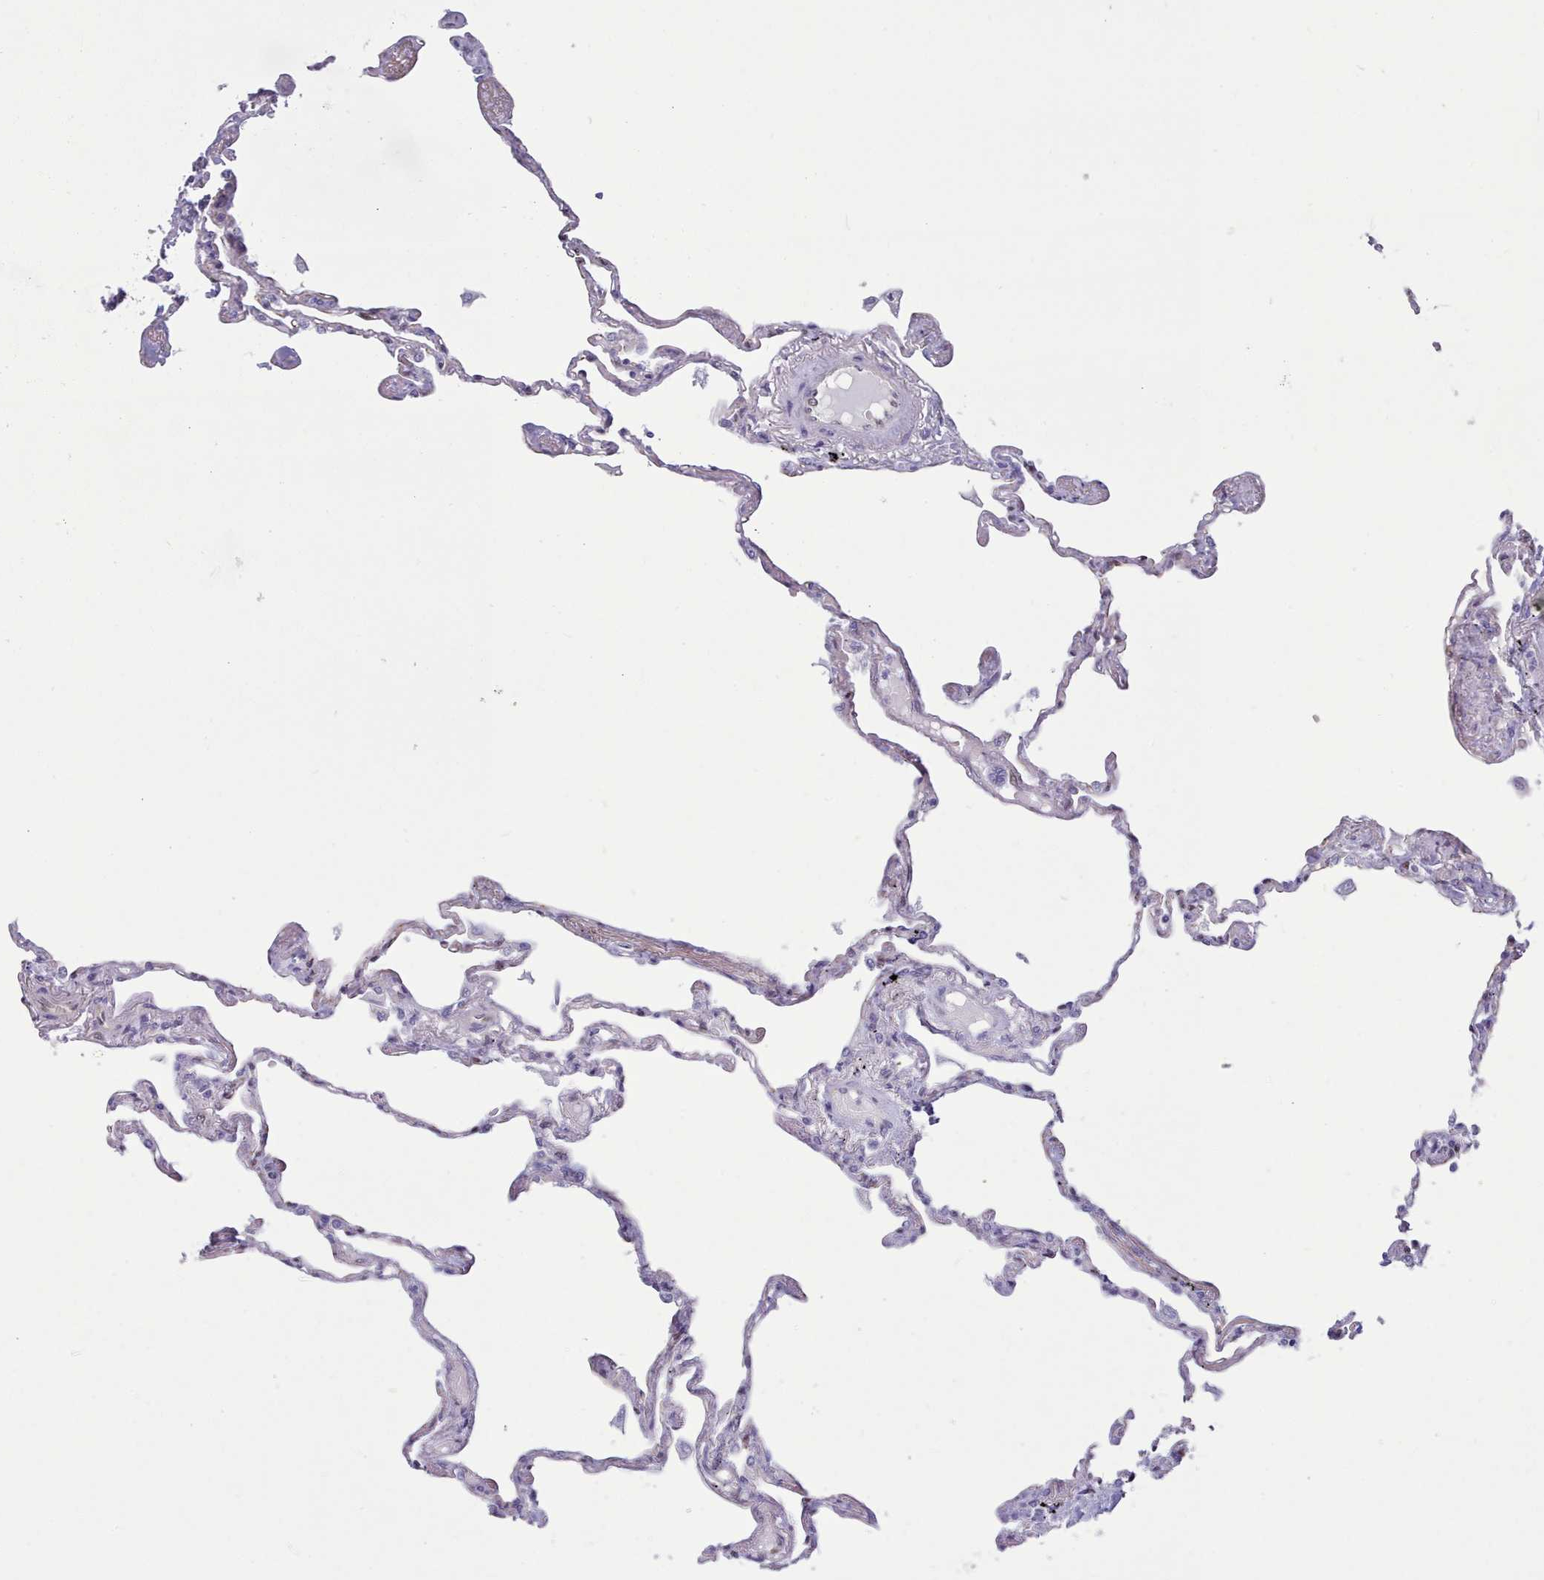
{"staining": {"intensity": "negative", "quantity": "none", "location": "none"}, "tissue": "lung", "cell_type": "Alveolar cells", "image_type": "normal", "snomed": [{"axis": "morphology", "description": "Normal tissue, NOS"}, {"axis": "topography", "description": "Lung"}], "caption": "High magnification brightfield microscopy of benign lung stained with DAB (brown) and counterstained with hematoxylin (blue): alveolar cells show no significant expression. (Stains: DAB (3,3'-diaminobenzidine) IHC with hematoxylin counter stain, Microscopy: brightfield microscopy at high magnification).", "gene": "TMEM253", "patient": {"sex": "female", "age": 67}}